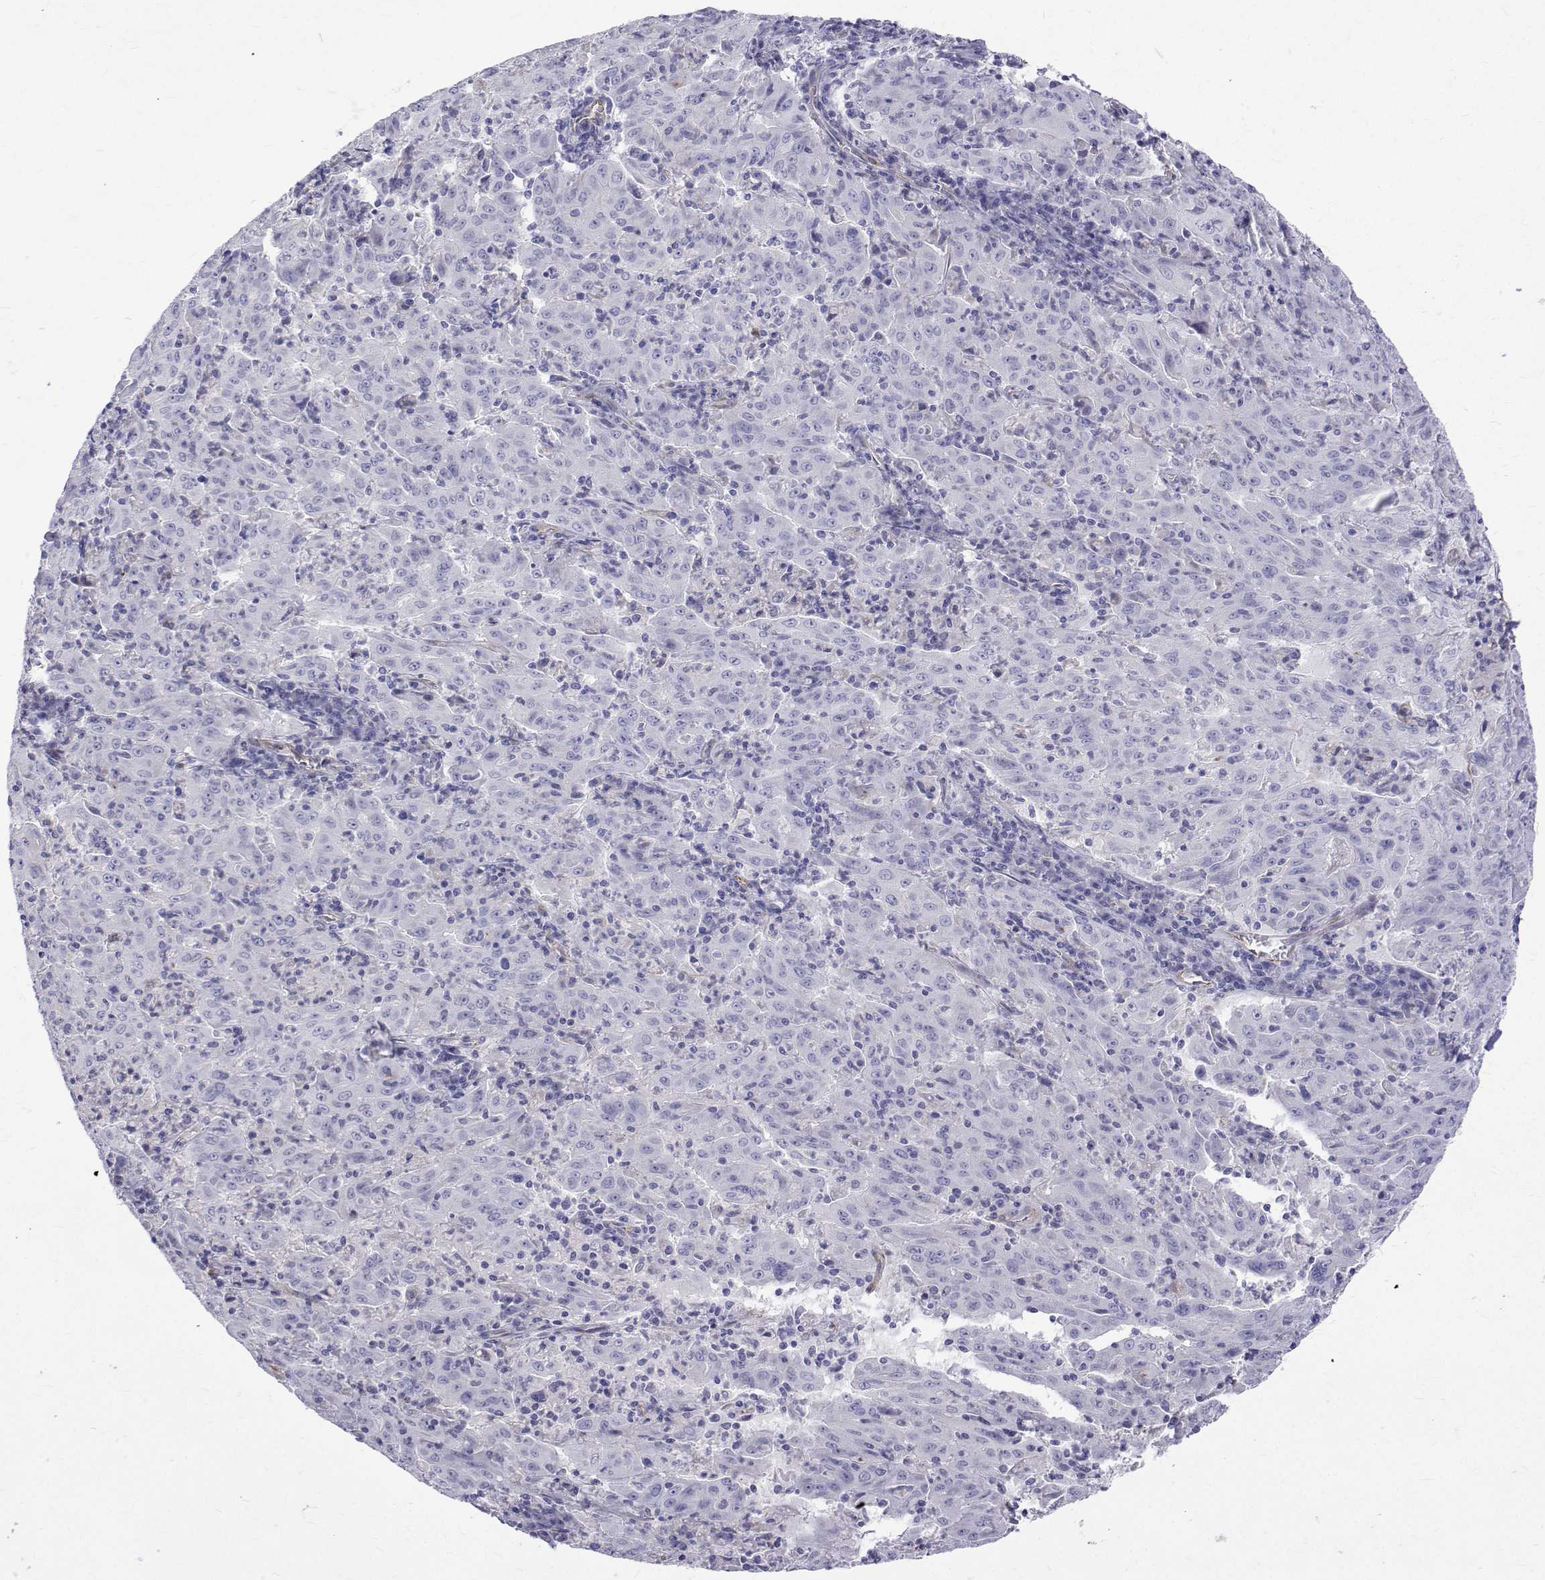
{"staining": {"intensity": "negative", "quantity": "none", "location": "none"}, "tissue": "pancreatic cancer", "cell_type": "Tumor cells", "image_type": "cancer", "snomed": [{"axis": "morphology", "description": "Adenocarcinoma, NOS"}, {"axis": "topography", "description": "Pancreas"}], "caption": "The photomicrograph demonstrates no significant expression in tumor cells of adenocarcinoma (pancreatic).", "gene": "OPRPN", "patient": {"sex": "male", "age": 63}}